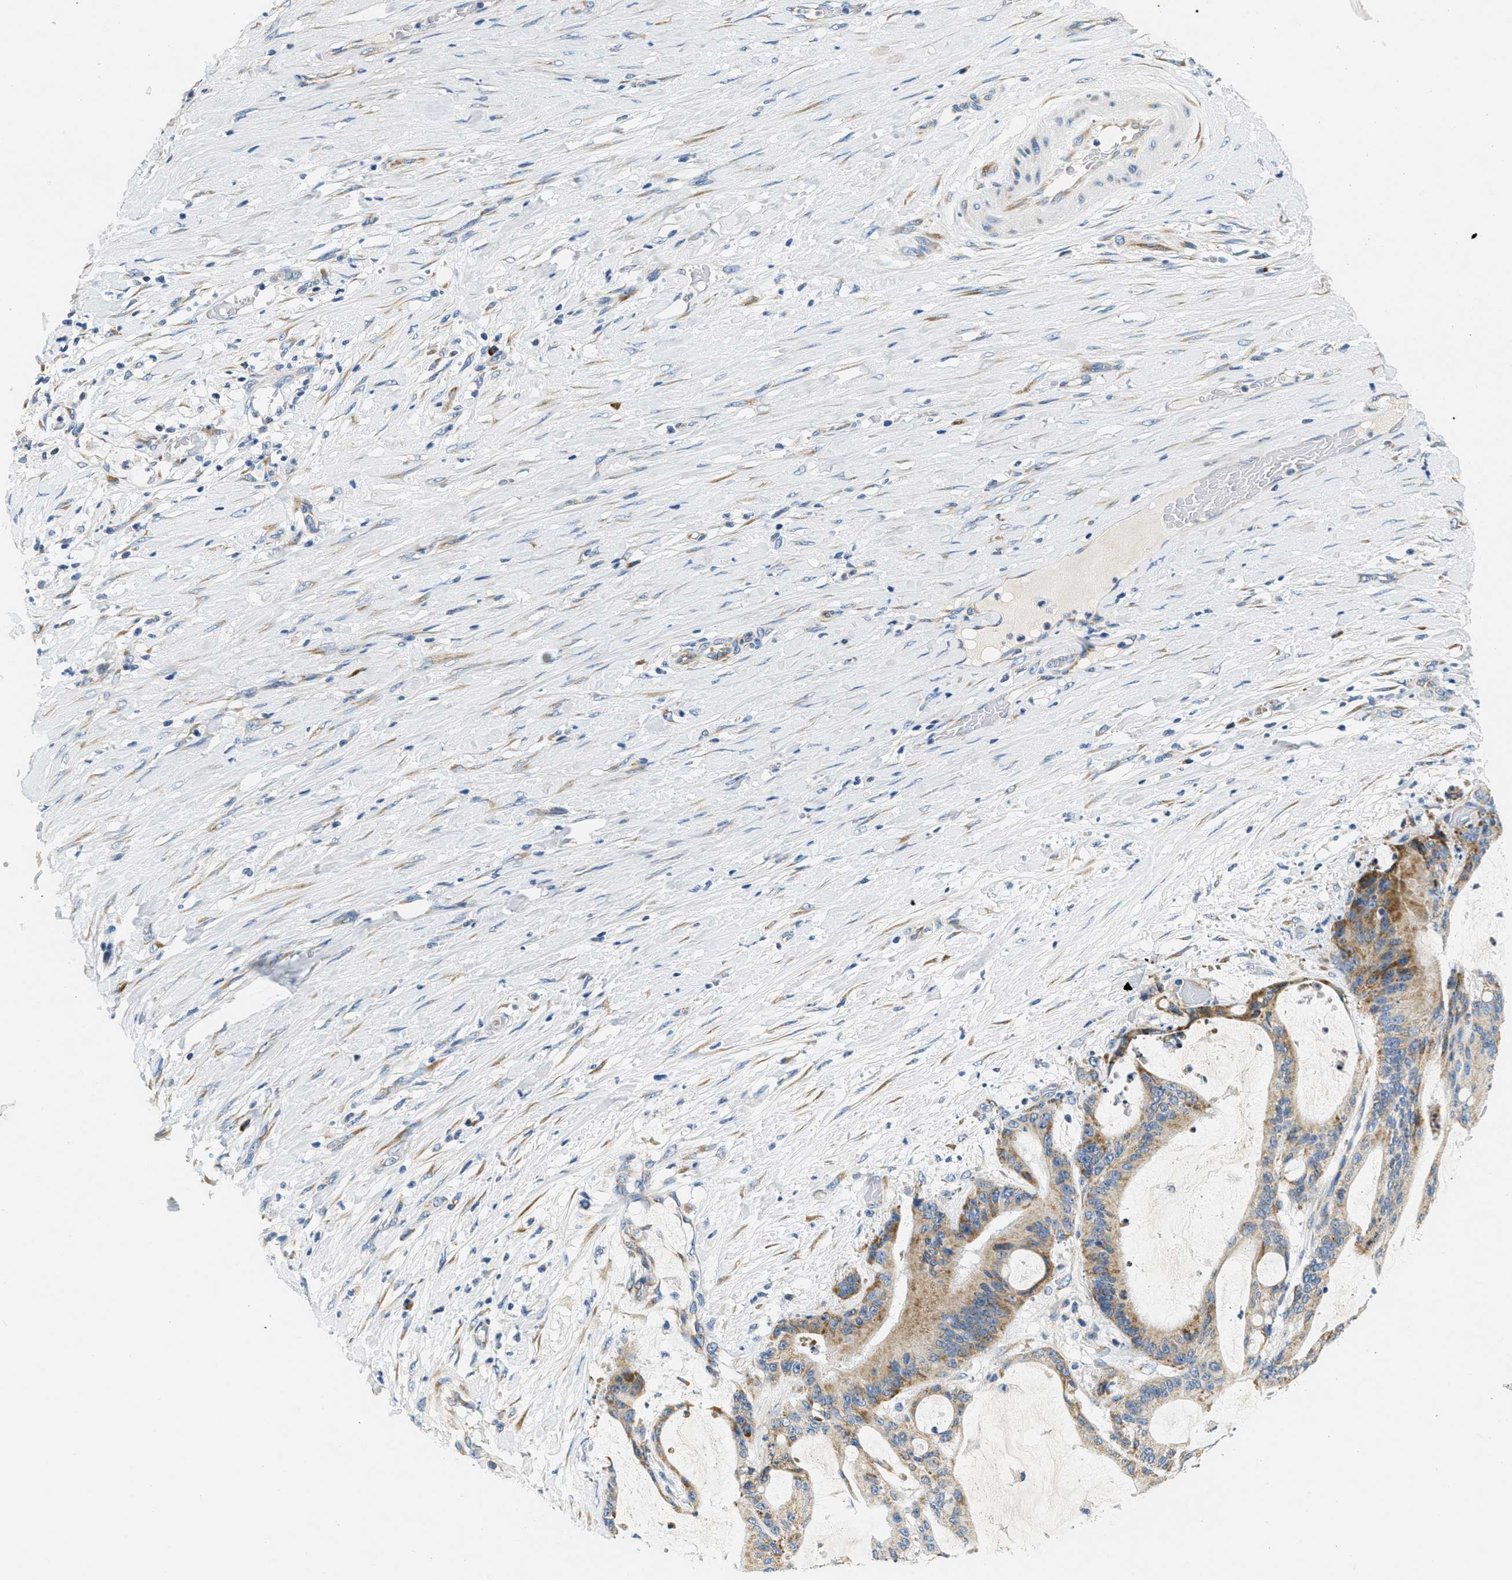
{"staining": {"intensity": "moderate", "quantity": "25%-75%", "location": "cytoplasmic/membranous"}, "tissue": "liver cancer", "cell_type": "Tumor cells", "image_type": "cancer", "snomed": [{"axis": "morphology", "description": "Cholangiocarcinoma"}, {"axis": "topography", "description": "Liver"}], "caption": "The photomicrograph exhibits staining of liver cancer, revealing moderate cytoplasmic/membranous protein staining (brown color) within tumor cells.", "gene": "CA4", "patient": {"sex": "female", "age": 73}}